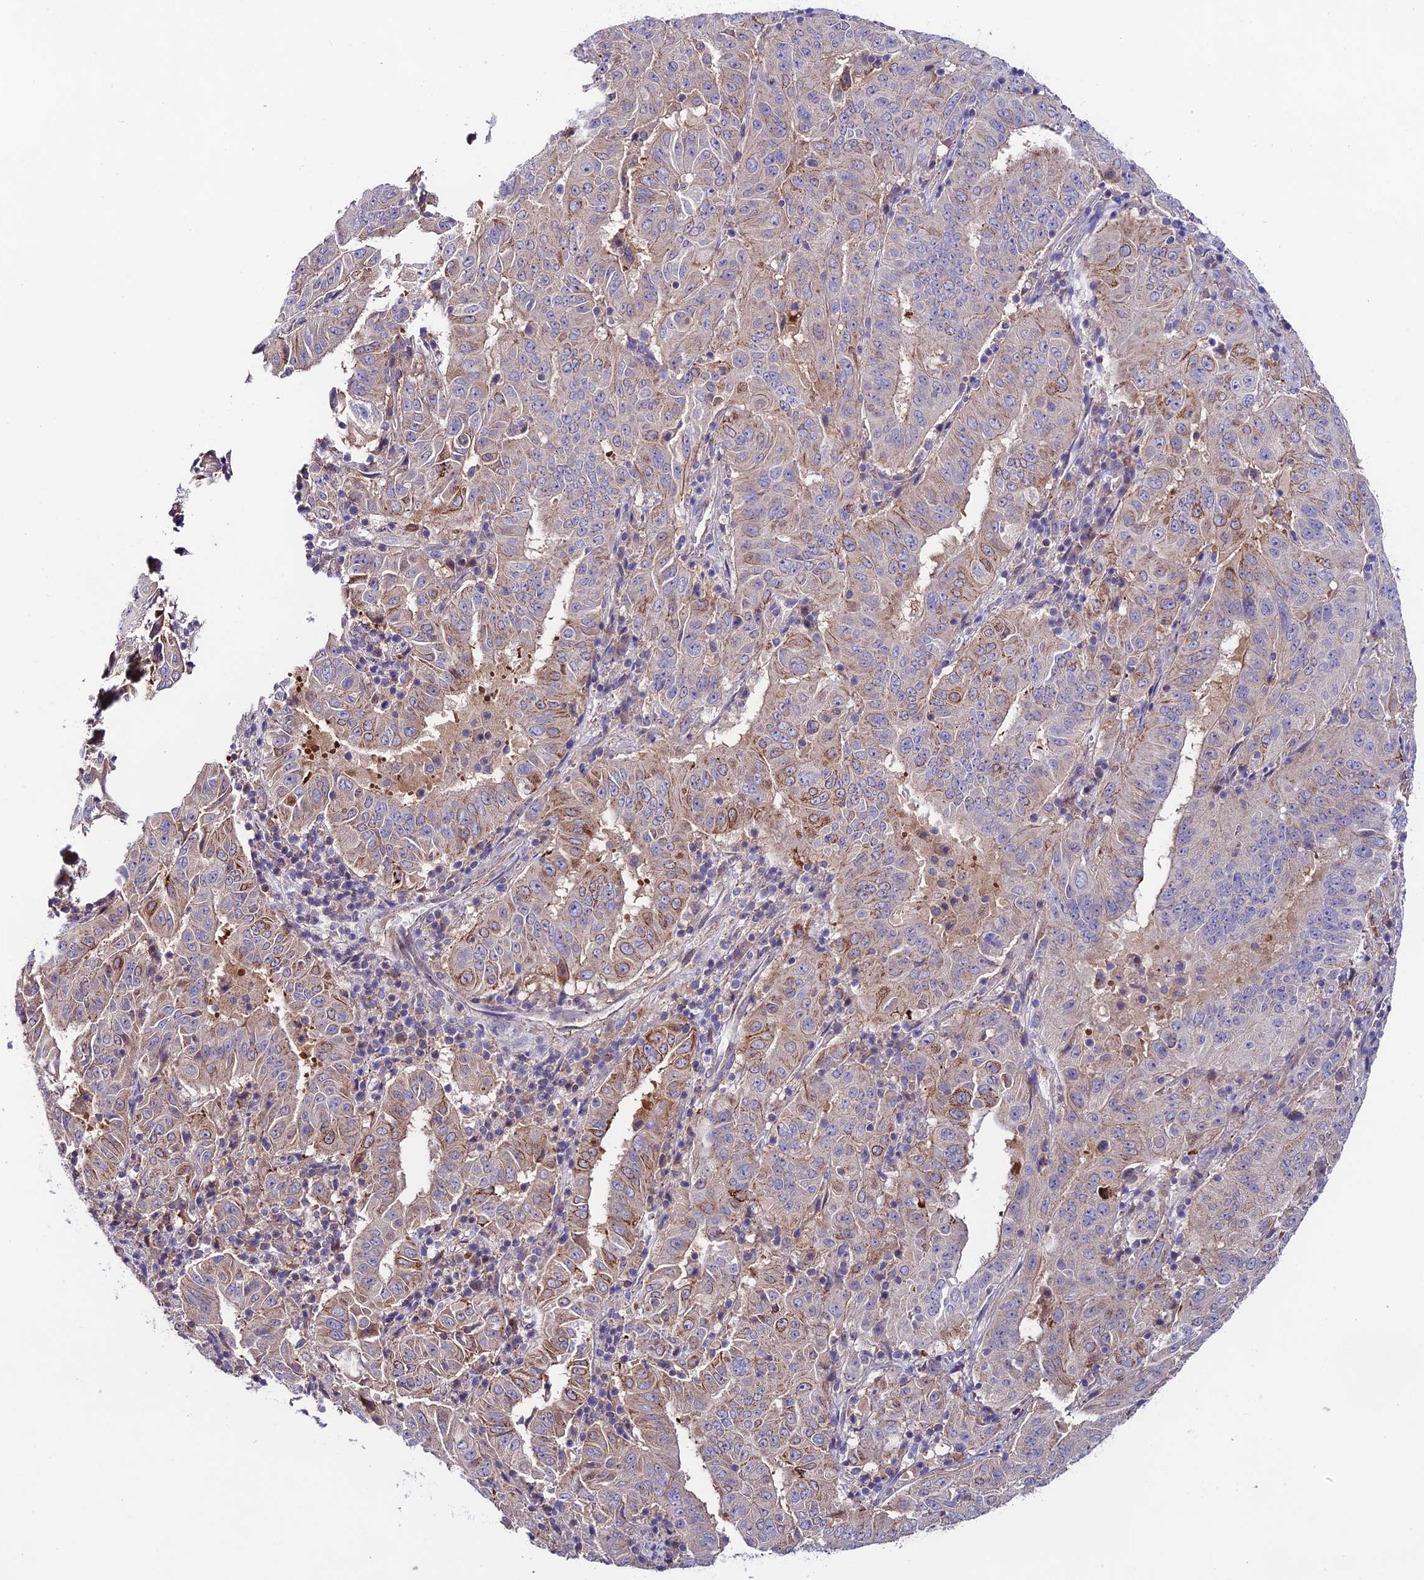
{"staining": {"intensity": "moderate", "quantity": "<25%", "location": "cytoplasmic/membranous"}, "tissue": "pancreatic cancer", "cell_type": "Tumor cells", "image_type": "cancer", "snomed": [{"axis": "morphology", "description": "Adenocarcinoma, NOS"}, {"axis": "topography", "description": "Pancreas"}], "caption": "Pancreatic cancer (adenocarcinoma) stained for a protein (brown) displays moderate cytoplasmic/membranous positive positivity in about <25% of tumor cells.", "gene": "BRME1", "patient": {"sex": "male", "age": 63}}